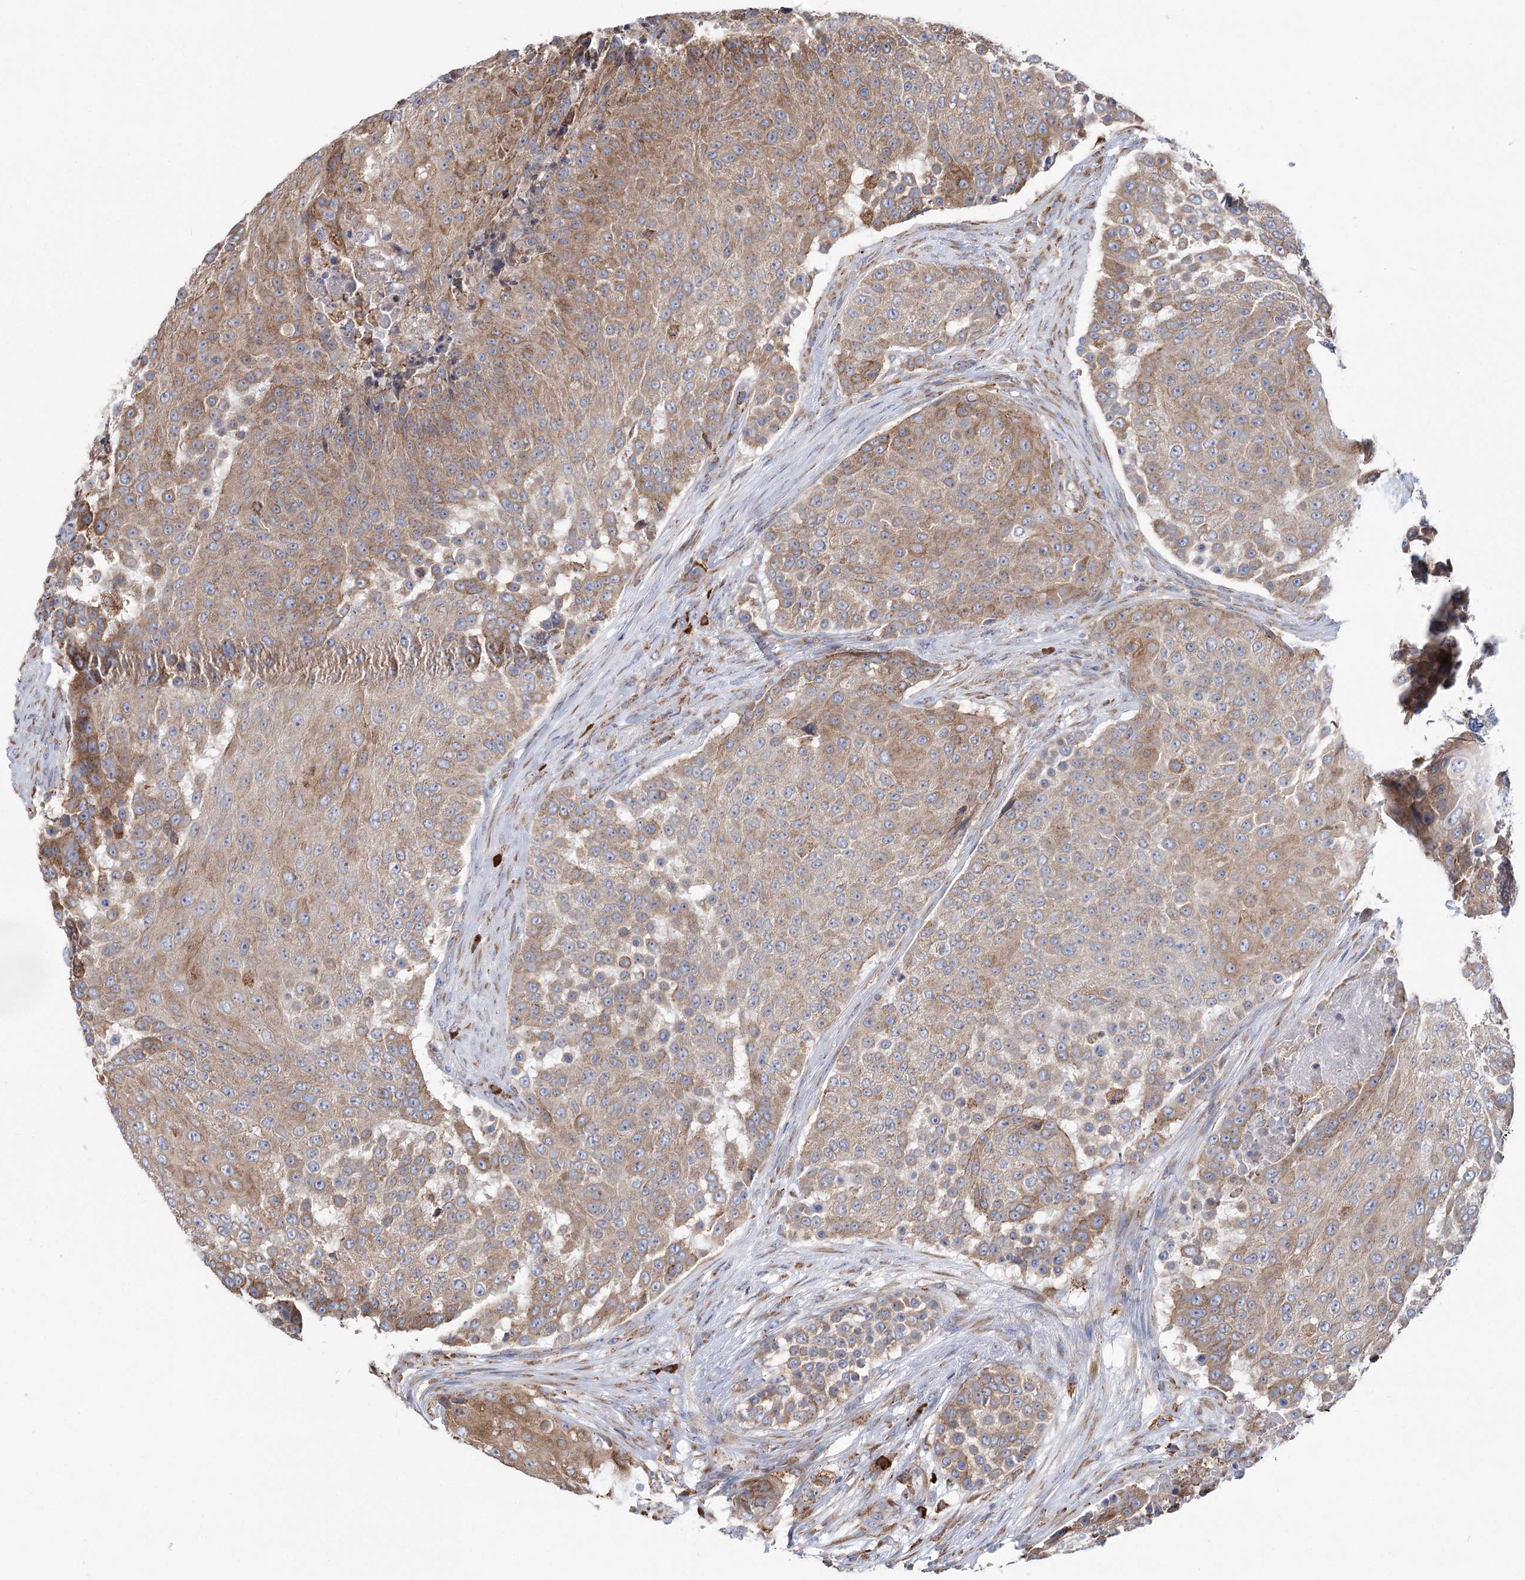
{"staining": {"intensity": "moderate", "quantity": ">75%", "location": "cytoplasmic/membranous"}, "tissue": "urothelial cancer", "cell_type": "Tumor cells", "image_type": "cancer", "snomed": [{"axis": "morphology", "description": "Urothelial carcinoma, High grade"}, {"axis": "topography", "description": "Urinary bladder"}], "caption": "Immunohistochemistry photomicrograph of neoplastic tissue: urothelial cancer stained using immunohistochemistry reveals medium levels of moderate protein expression localized specifically in the cytoplasmic/membranous of tumor cells, appearing as a cytoplasmic/membranous brown color.", "gene": "METTL24", "patient": {"sex": "female", "age": 63}}